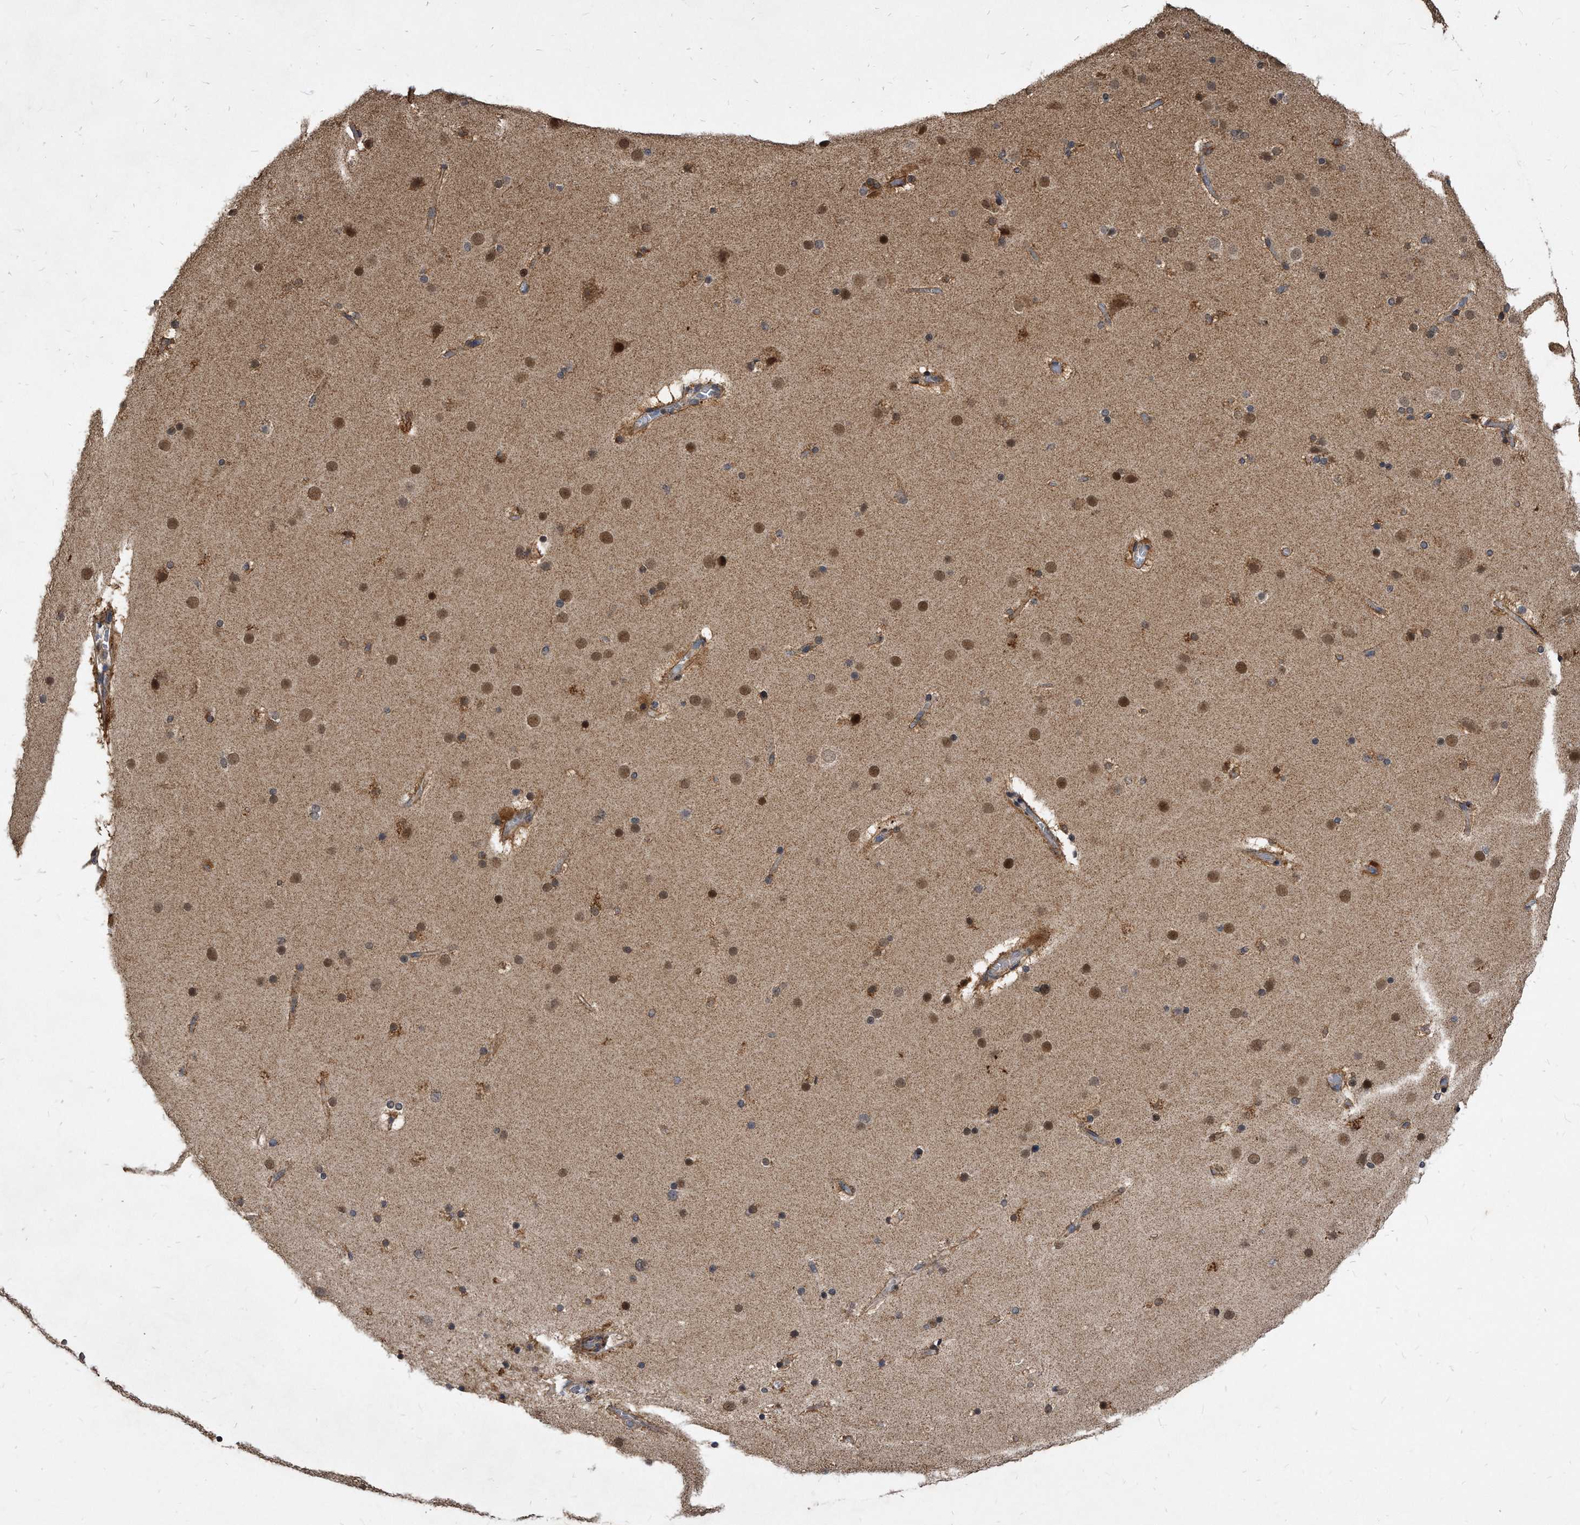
{"staining": {"intensity": "weak", "quantity": "25%-75%", "location": "cytoplasmic/membranous"}, "tissue": "cerebral cortex", "cell_type": "Endothelial cells", "image_type": "normal", "snomed": [{"axis": "morphology", "description": "Normal tissue, NOS"}, {"axis": "topography", "description": "Cerebral cortex"}], "caption": "A low amount of weak cytoplasmic/membranous staining is seen in approximately 25%-75% of endothelial cells in benign cerebral cortex.", "gene": "SOBP", "patient": {"sex": "male", "age": 57}}